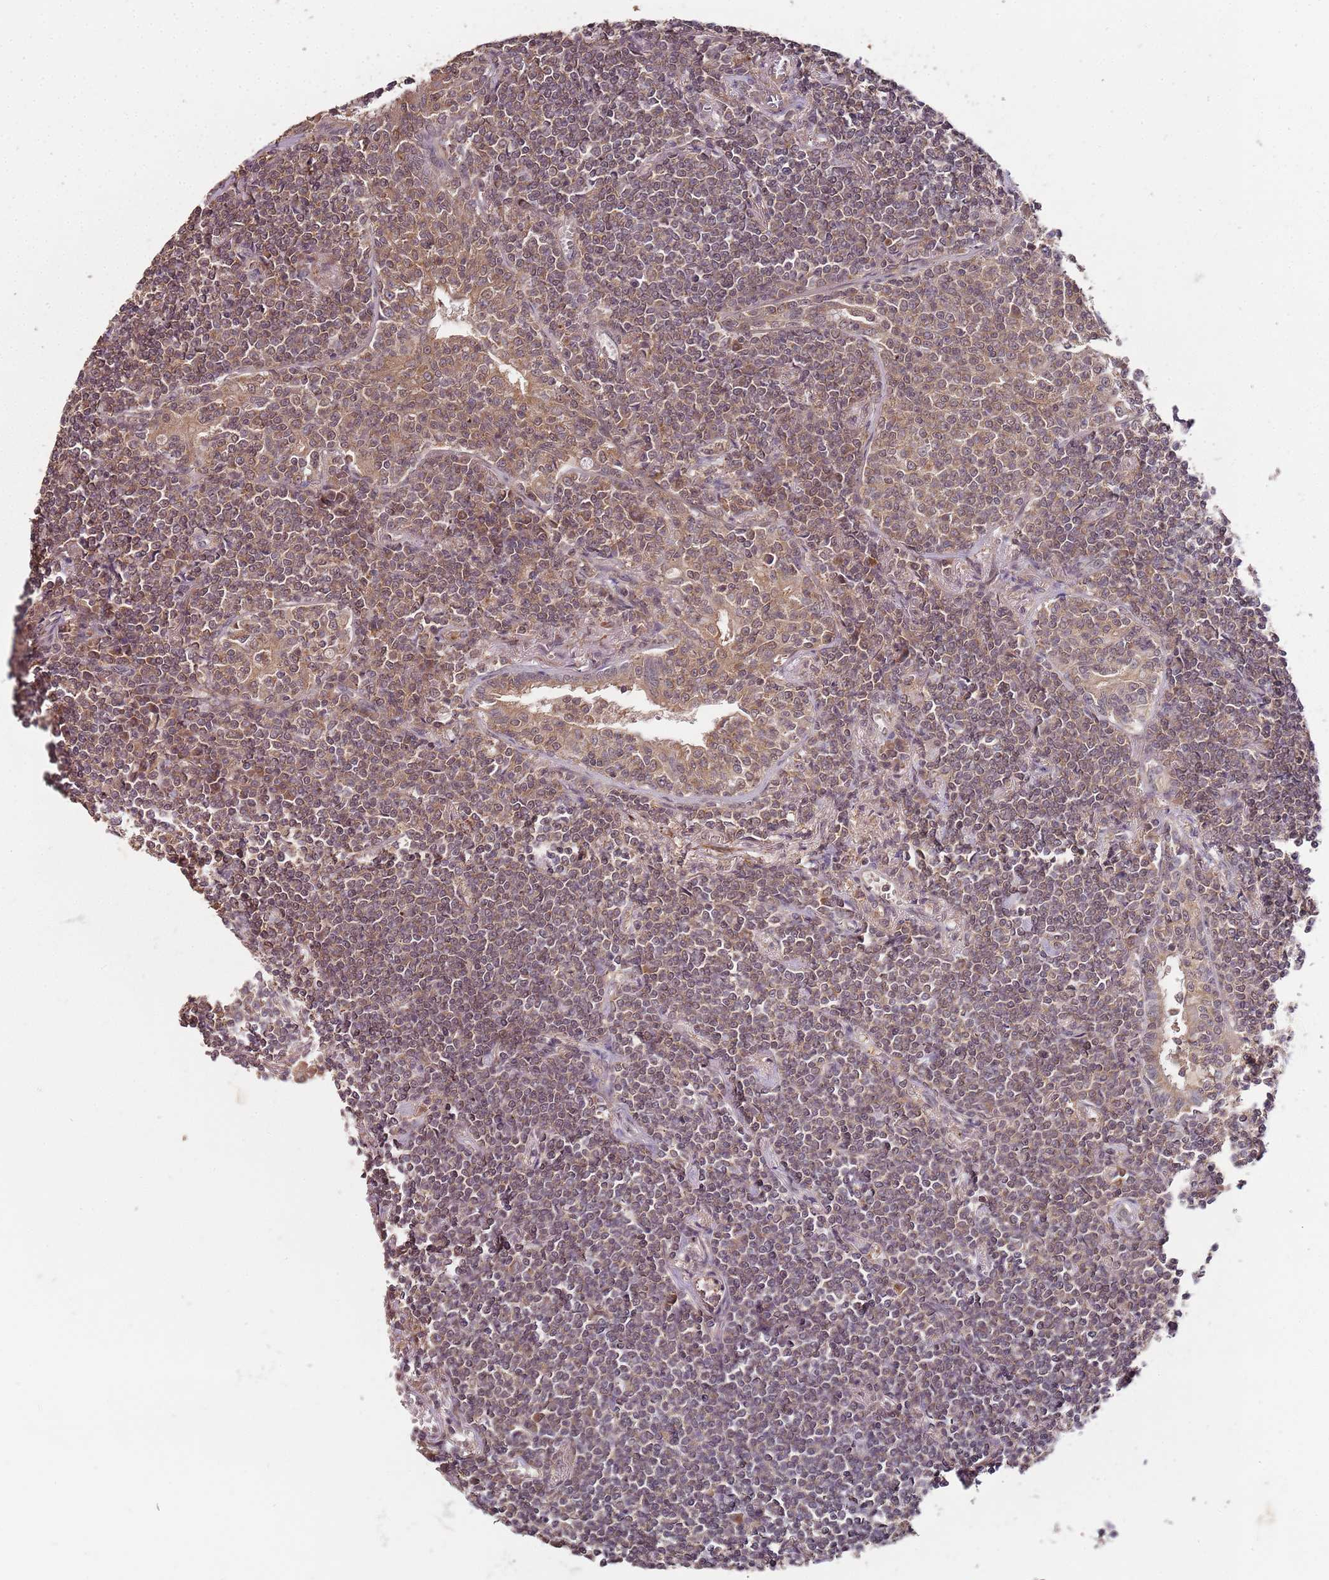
{"staining": {"intensity": "weak", "quantity": "25%-75%", "location": "cytoplasmic/membranous,nuclear"}, "tissue": "lymphoma", "cell_type": "Tumor cells", "image_type": "cancer", "snomed": [{"axis": "morphology", "description": "Malignant lymphoma, non-Hodgkin's type, Low grade"}, {"axis": "topography", "description": "Lung"}], "caption": "Approximately 25%-75% of tumor cells in lymphoma demonstrate weak cytoplasmic/membranous and nuclear protein positivity as visualized by brown immunohistochemical staining.", "gene": "LIN37", "patient": {"sex": "female", "age": 71}}